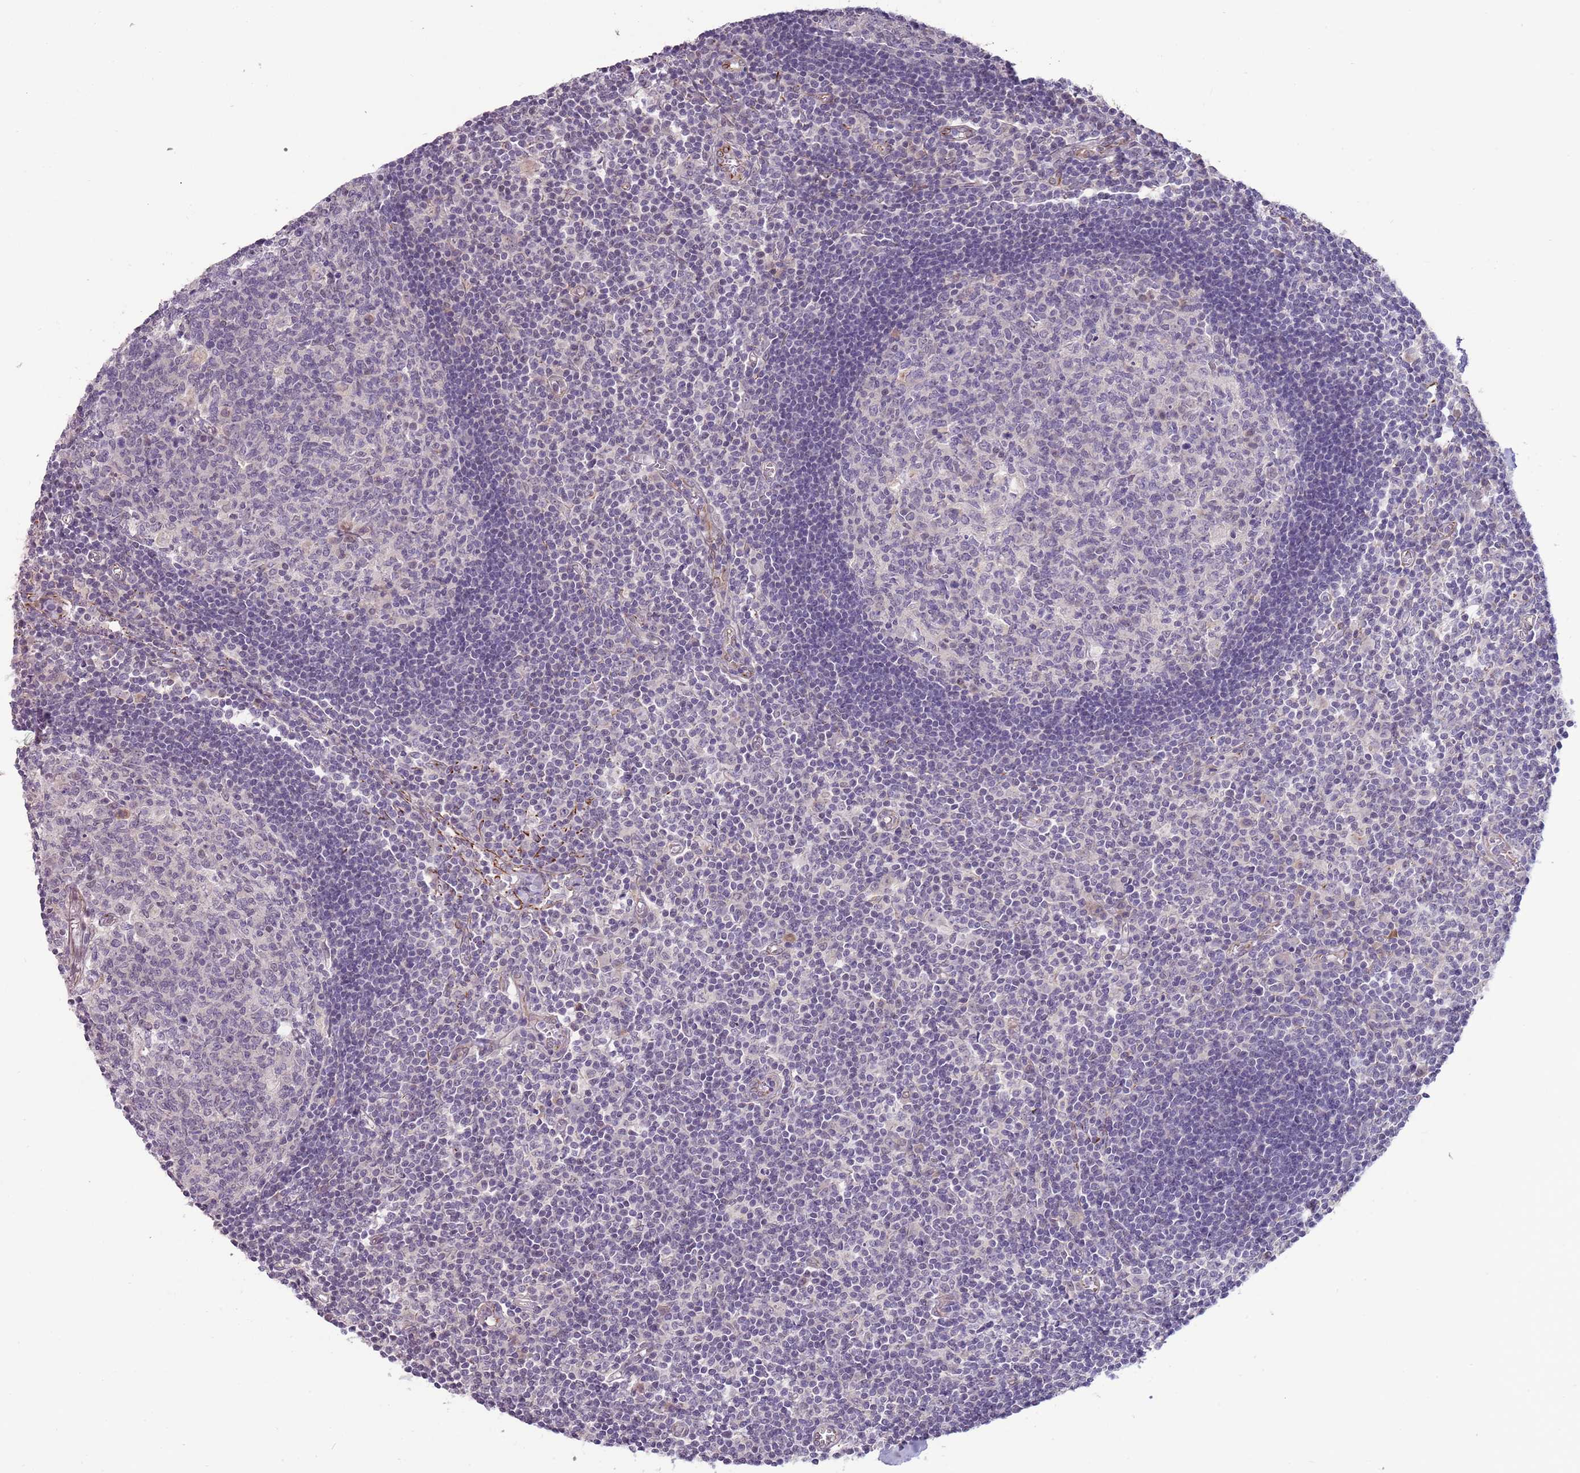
{"staining": {"intensity": "negative", "quantity": "none", "location": "none"}, "tissue": "lymph node", "cell_type": "Germinal center cells", "image_type": "normal", "snomed": [{"axis": "morphology", "description": "Normal tissue, NOS"}, {"axis": "topography", "description": "Lymph node"}], "caption": "There is no significant expression in germinal center cells of lymph node. Brightfield microscopy of IHC stained with DAB (3,3'-diaminobenzidine) (brown) and hematoxylin (blue), captured at high magnification.", "gene": "ENSG00000271254", "patient": {"sex": "female", "age": 55}}